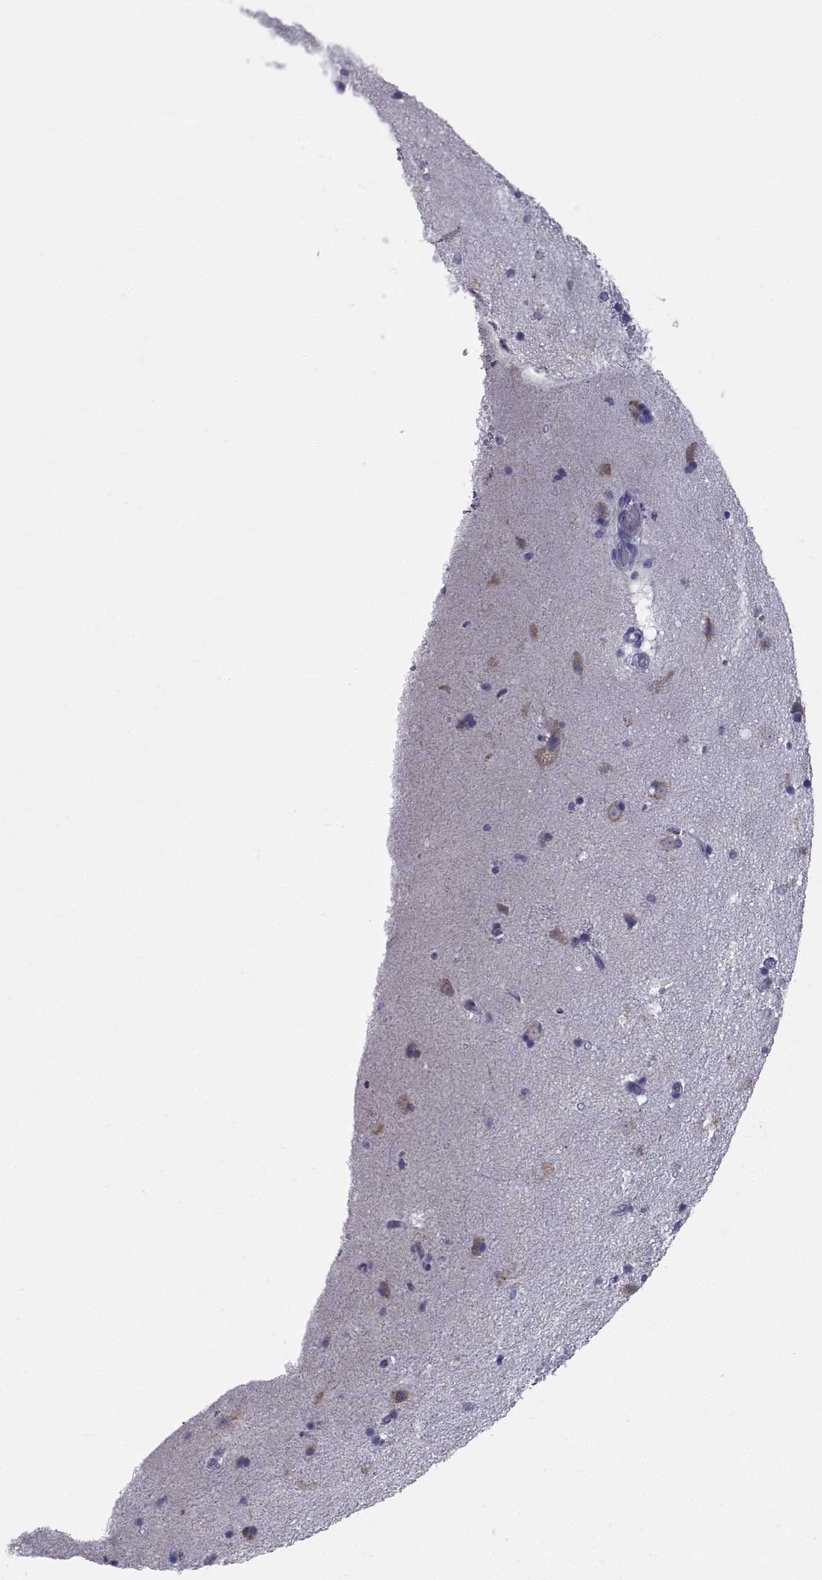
{"staining": {"intensity": "negative", "quantity": "none", "location": "none"}, "tissue": "caudate", "cell_type": "Glial cells", "image_type": "normal", "snomed": [{"axis": "morphology", "description": "Normal tissue, NOS"}, {"axis": "topography", "description": "Lateral ventricle wall"}], "caption": "Immunohistochemistry (IHC) histopathology image of unremarkable caudate stained for a protein (brown), which shows no expression in glial cells.", "gene": "ERO1A", "patient": {"sex": "male", "age": 51}}